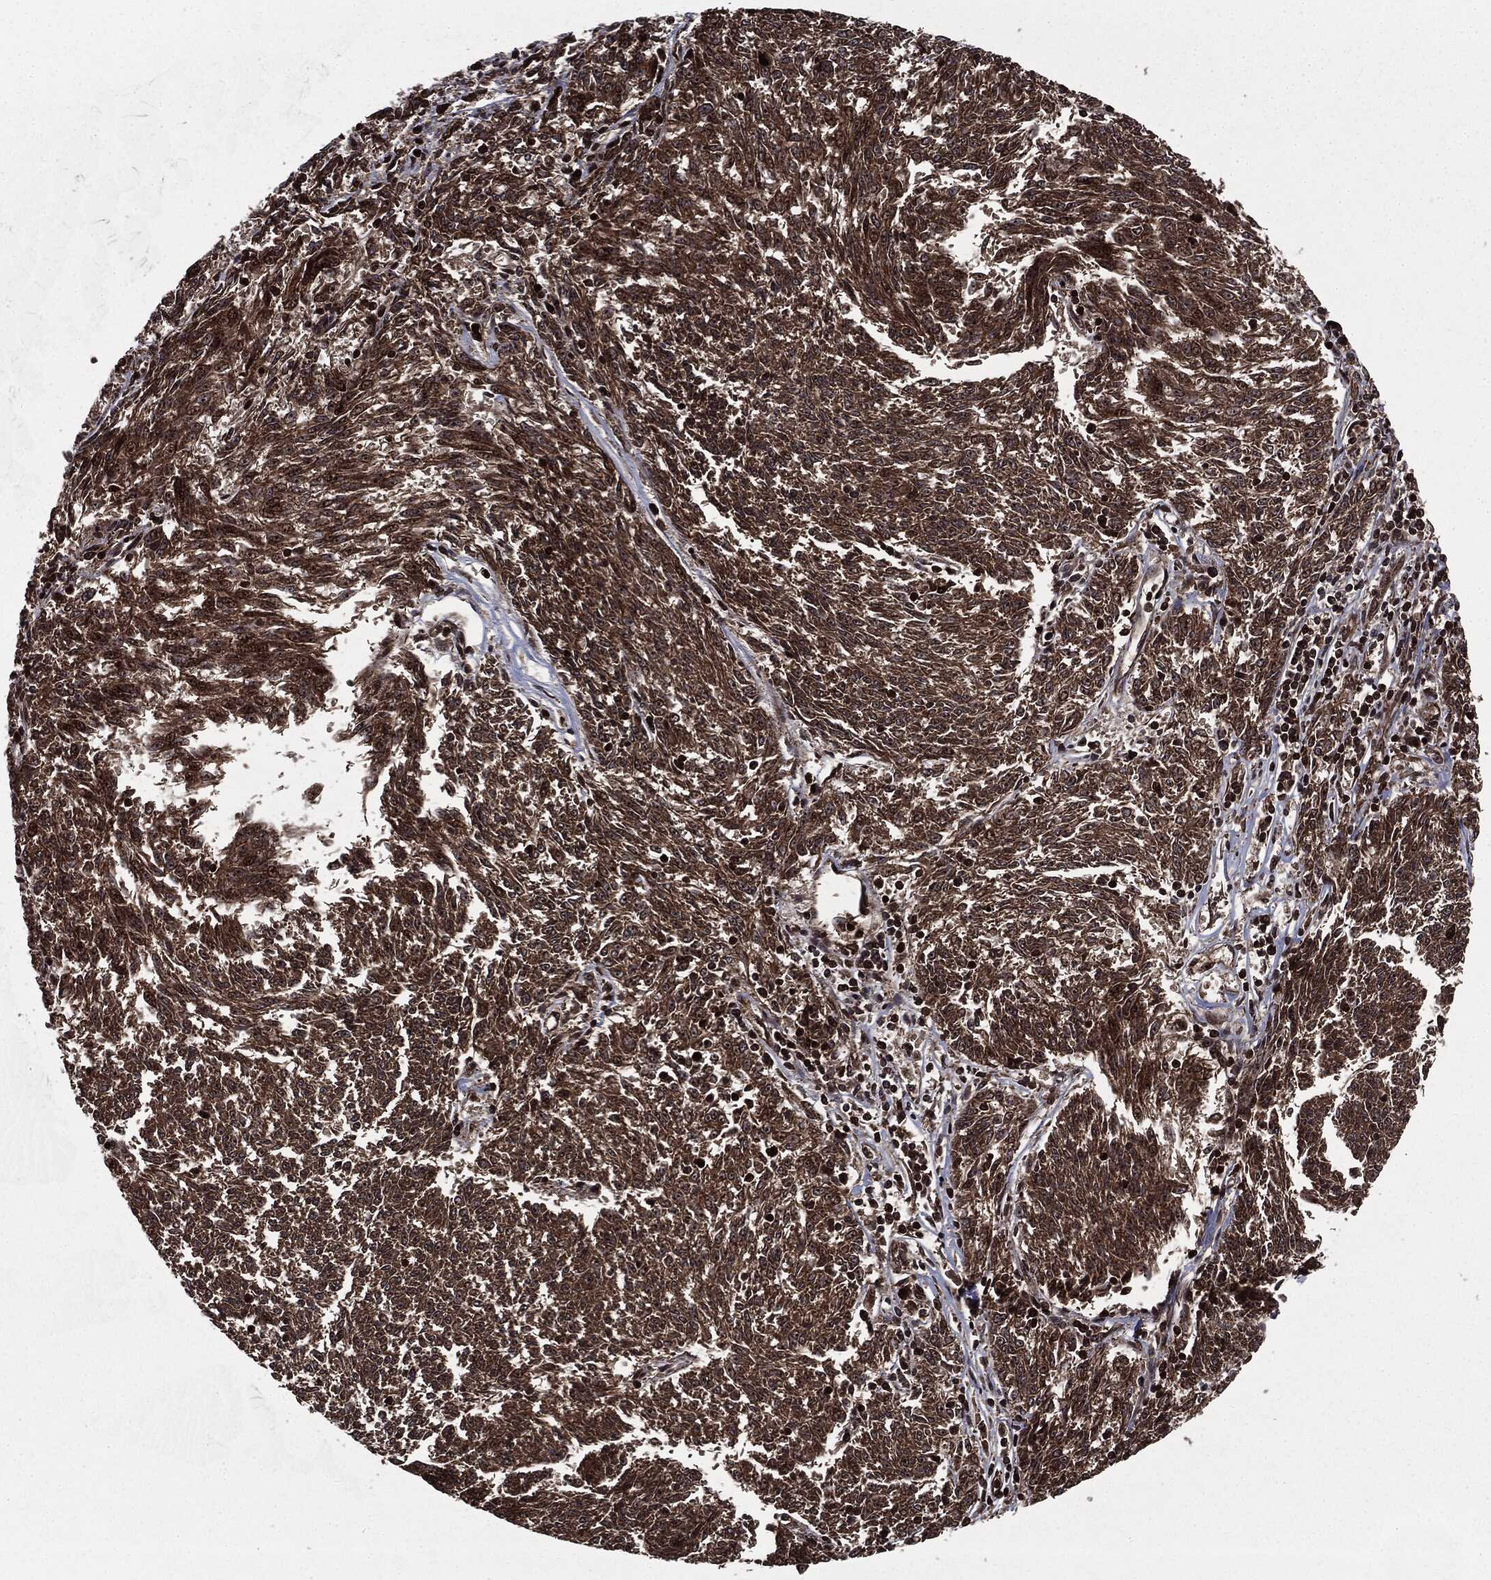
{"staining": {"intensity": "strong", "quantity": ">75%", "location": "cytoplasmic/membranous"}, "tissue": "melanoma", "cell_type": "Tumor cells", "image_type": "cancer", "snomed": [{"axis": "morphology", "description": "Malignant melanoma, NOS"}, {"axis": "topography", "description": "Skin"}], "caption": "IHC of human malignant melanoma exhibits high levels of strong cytoplasmic/membranous staining in about >75% of tumor cells.", "gene": "CARD6", "patient": {"sex": "female", "age": 72}}